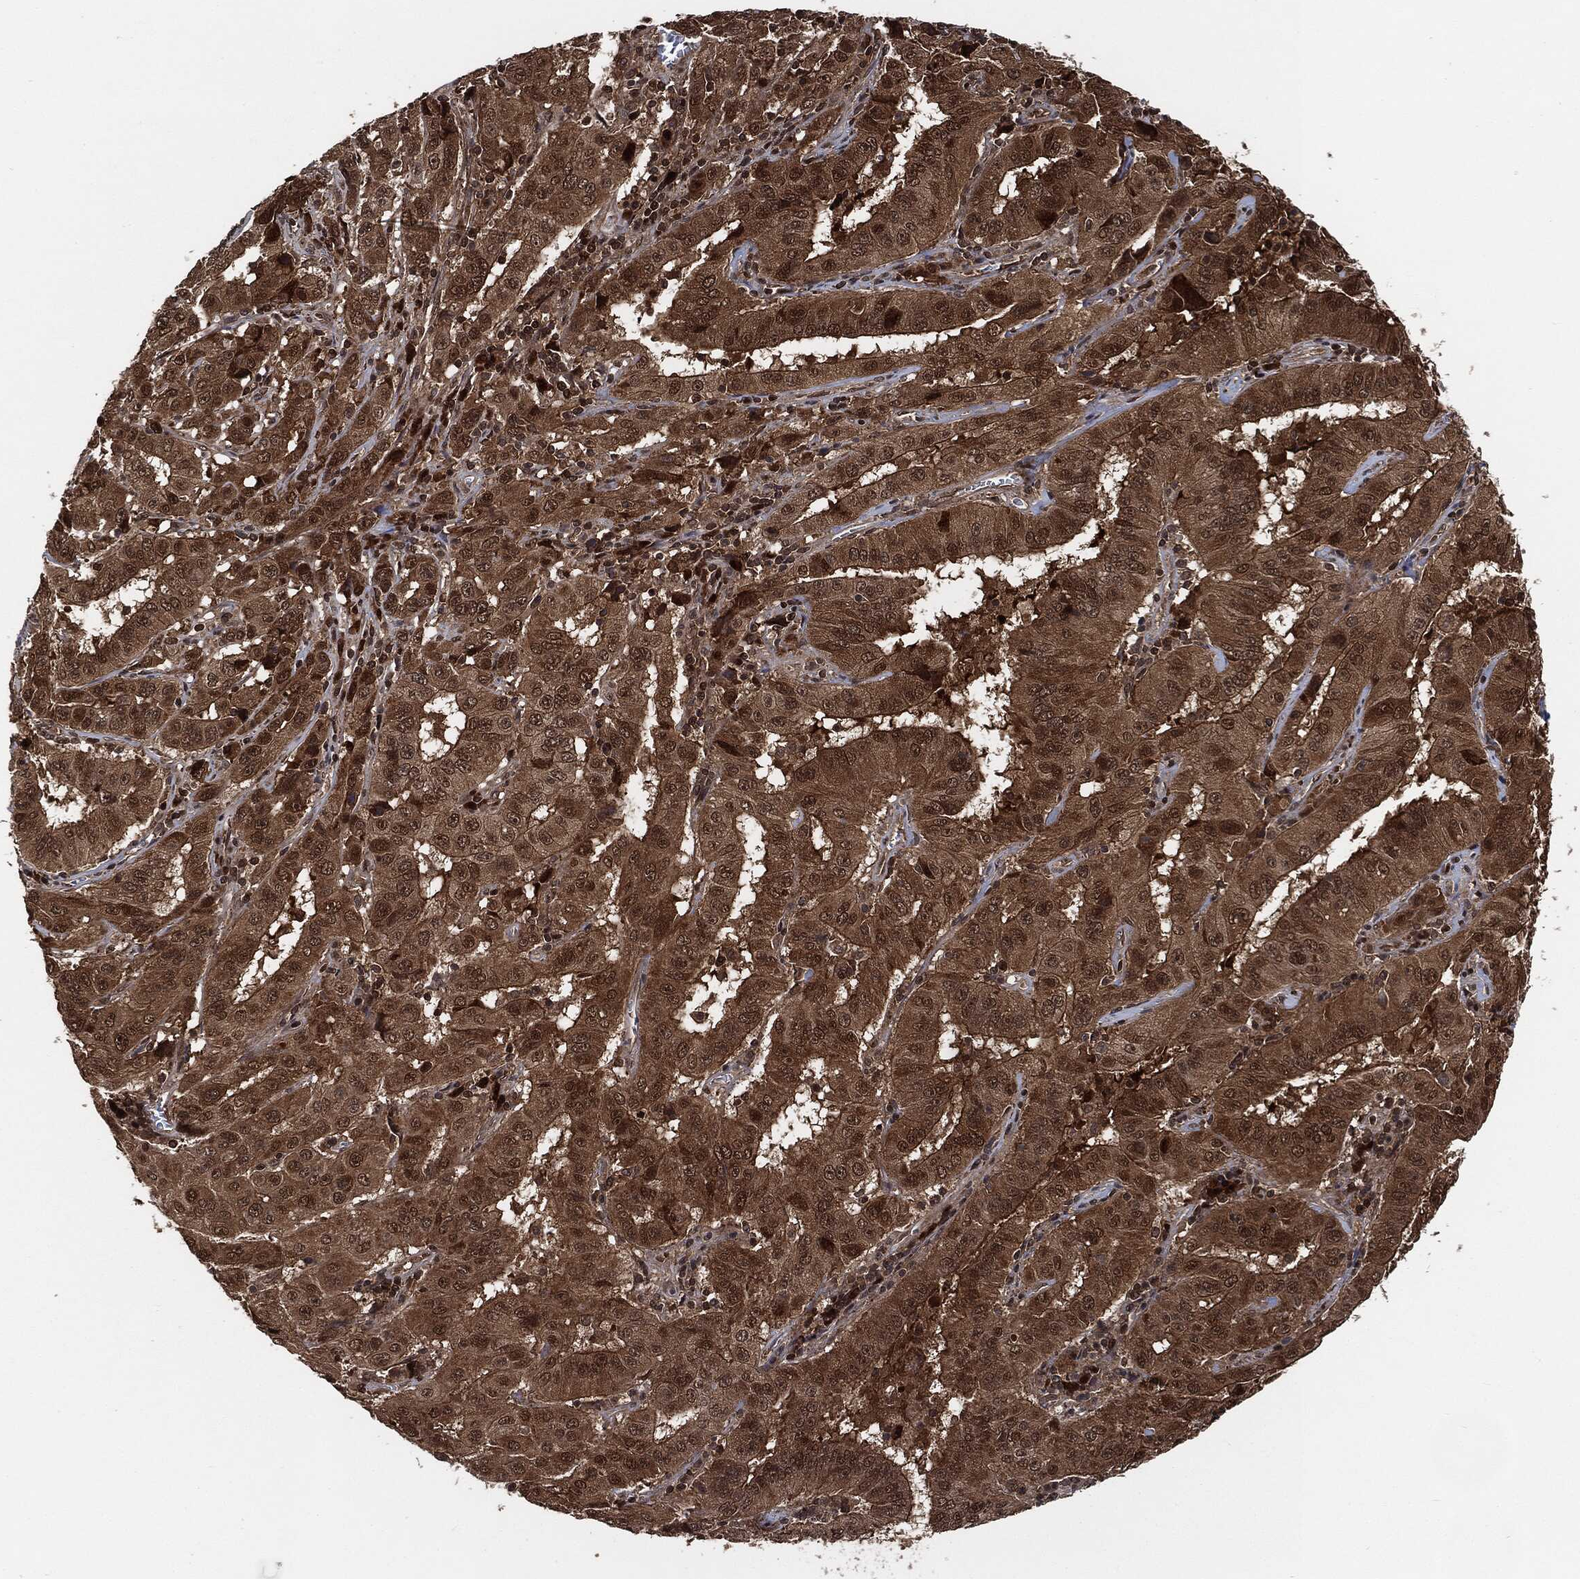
{"staining": {"intensity": "moderate", "quantity": ">75%", "location": "cytoplasmic/membranous,nuclear"}, "tissue": "pancreatic cancer", "cell_type": "Tumor cells", "image_type": "cancer", "snomed": [{"axis": "morphology", "description": "Adenocarcinoma, NOS"}, {"axis": "topography", "description": "Pancreas"}], "caption": "Tumor cells display medium levels of moderate cytoplasmic/membranous and nuclear expression in about >75% of cells in human pancreatic adenocarcinoma. The staining was performed using DAB, with brown indicating positive protein expression. Nuclei are stained blue with hematoxylin.", "gene": "CUTA", "patient": {"sex": "male", "age": 63}}